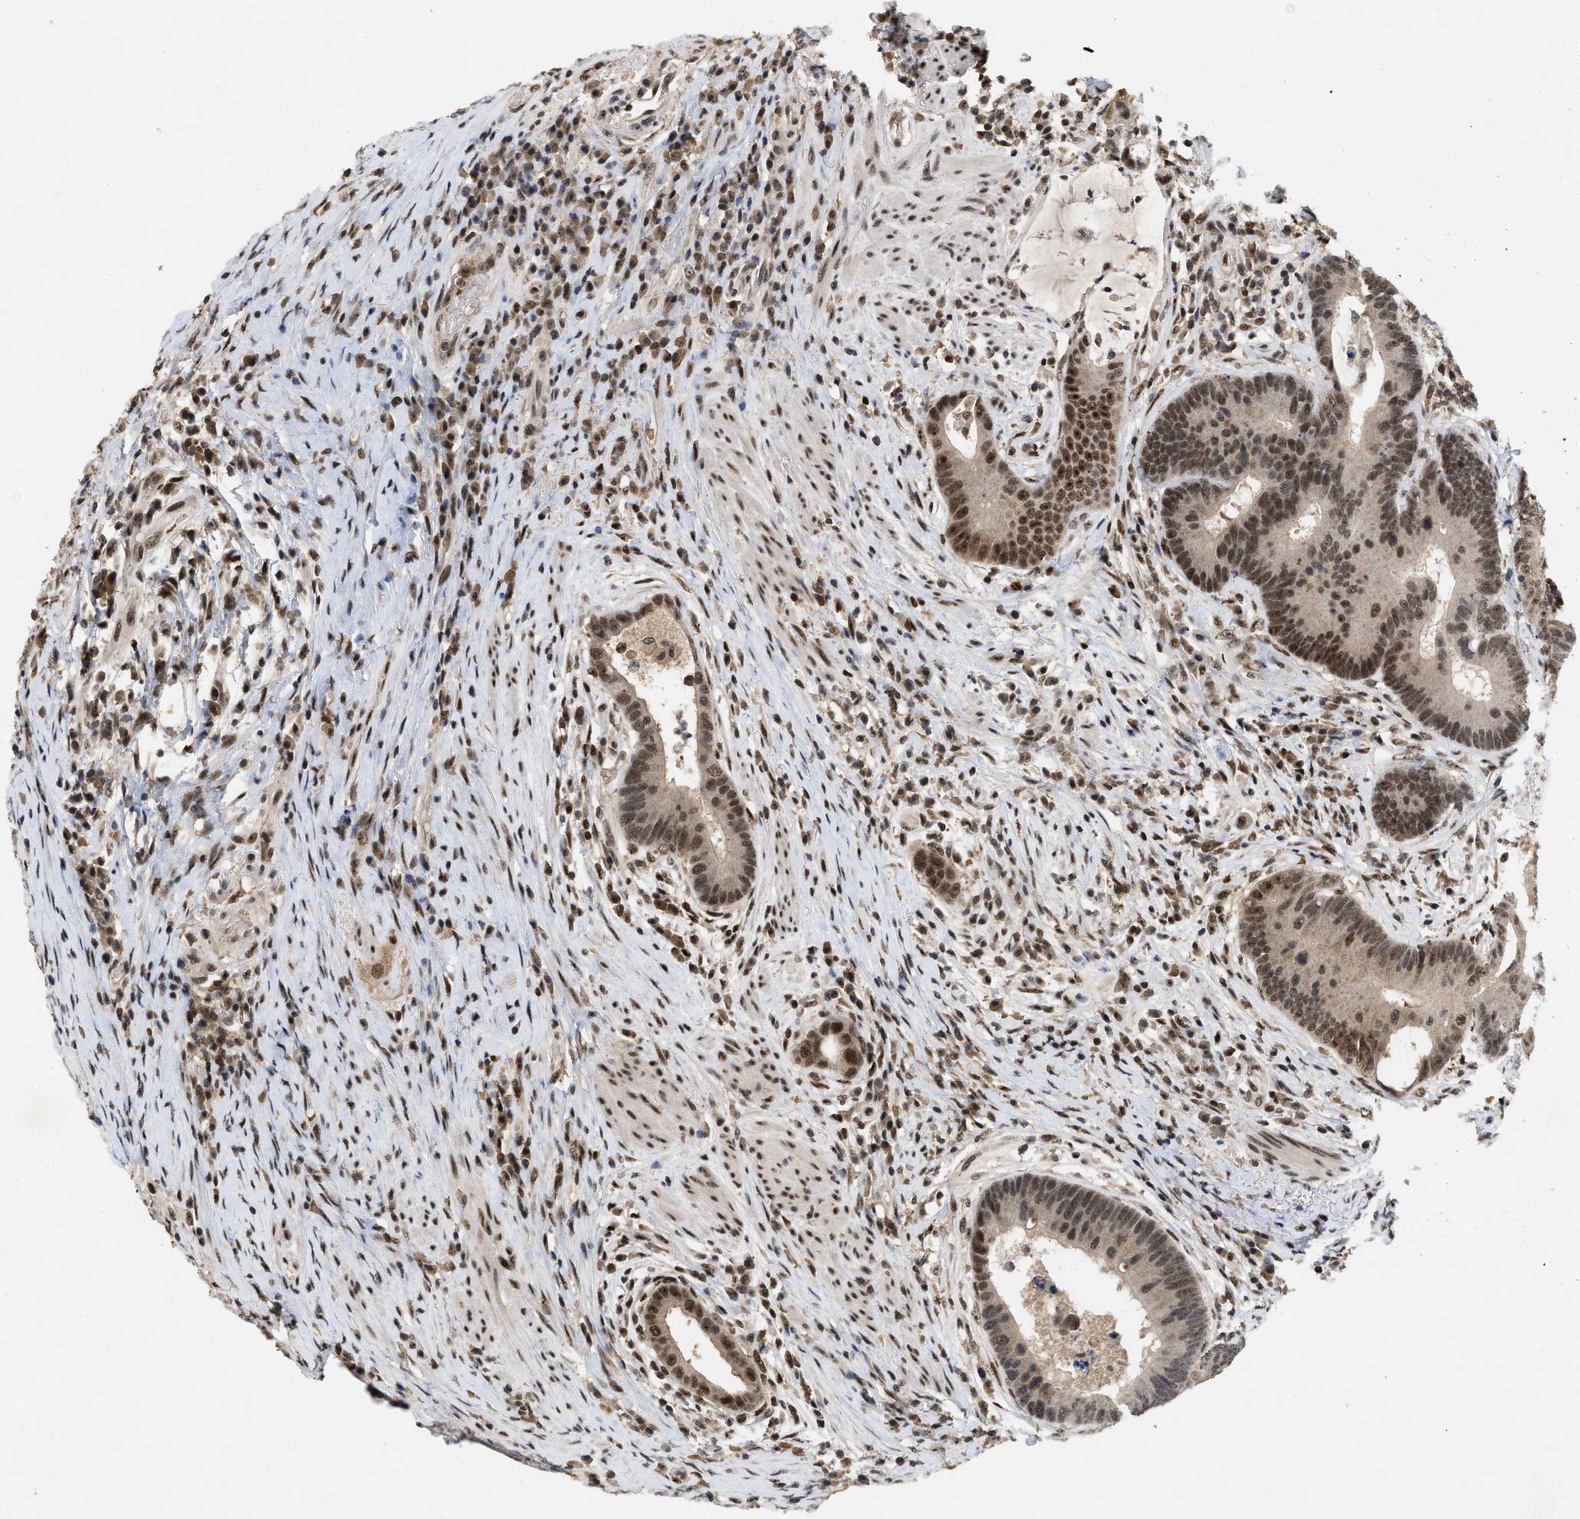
{"staining": {"intensity": "moderate", "quantity": "25%-75%", "location": "nuclear"}, "tissue": "colorectal cancer", "cell_type": "Tumor cells", "image_type": "cancer", "snomed": [{"axis": "morphology", "description": "Adenocarcinoma, NOS"}, {"axis": "topography", "description": "Rectum"}], "caption": "Immunohistochemical staining of colorectal adenocarcinoma reveals moderate nuclear protein expression in approximately 25%-75% of tumor cells.", "gene": "ZNF346", "patient": {"sex": "female", "age": 89}}